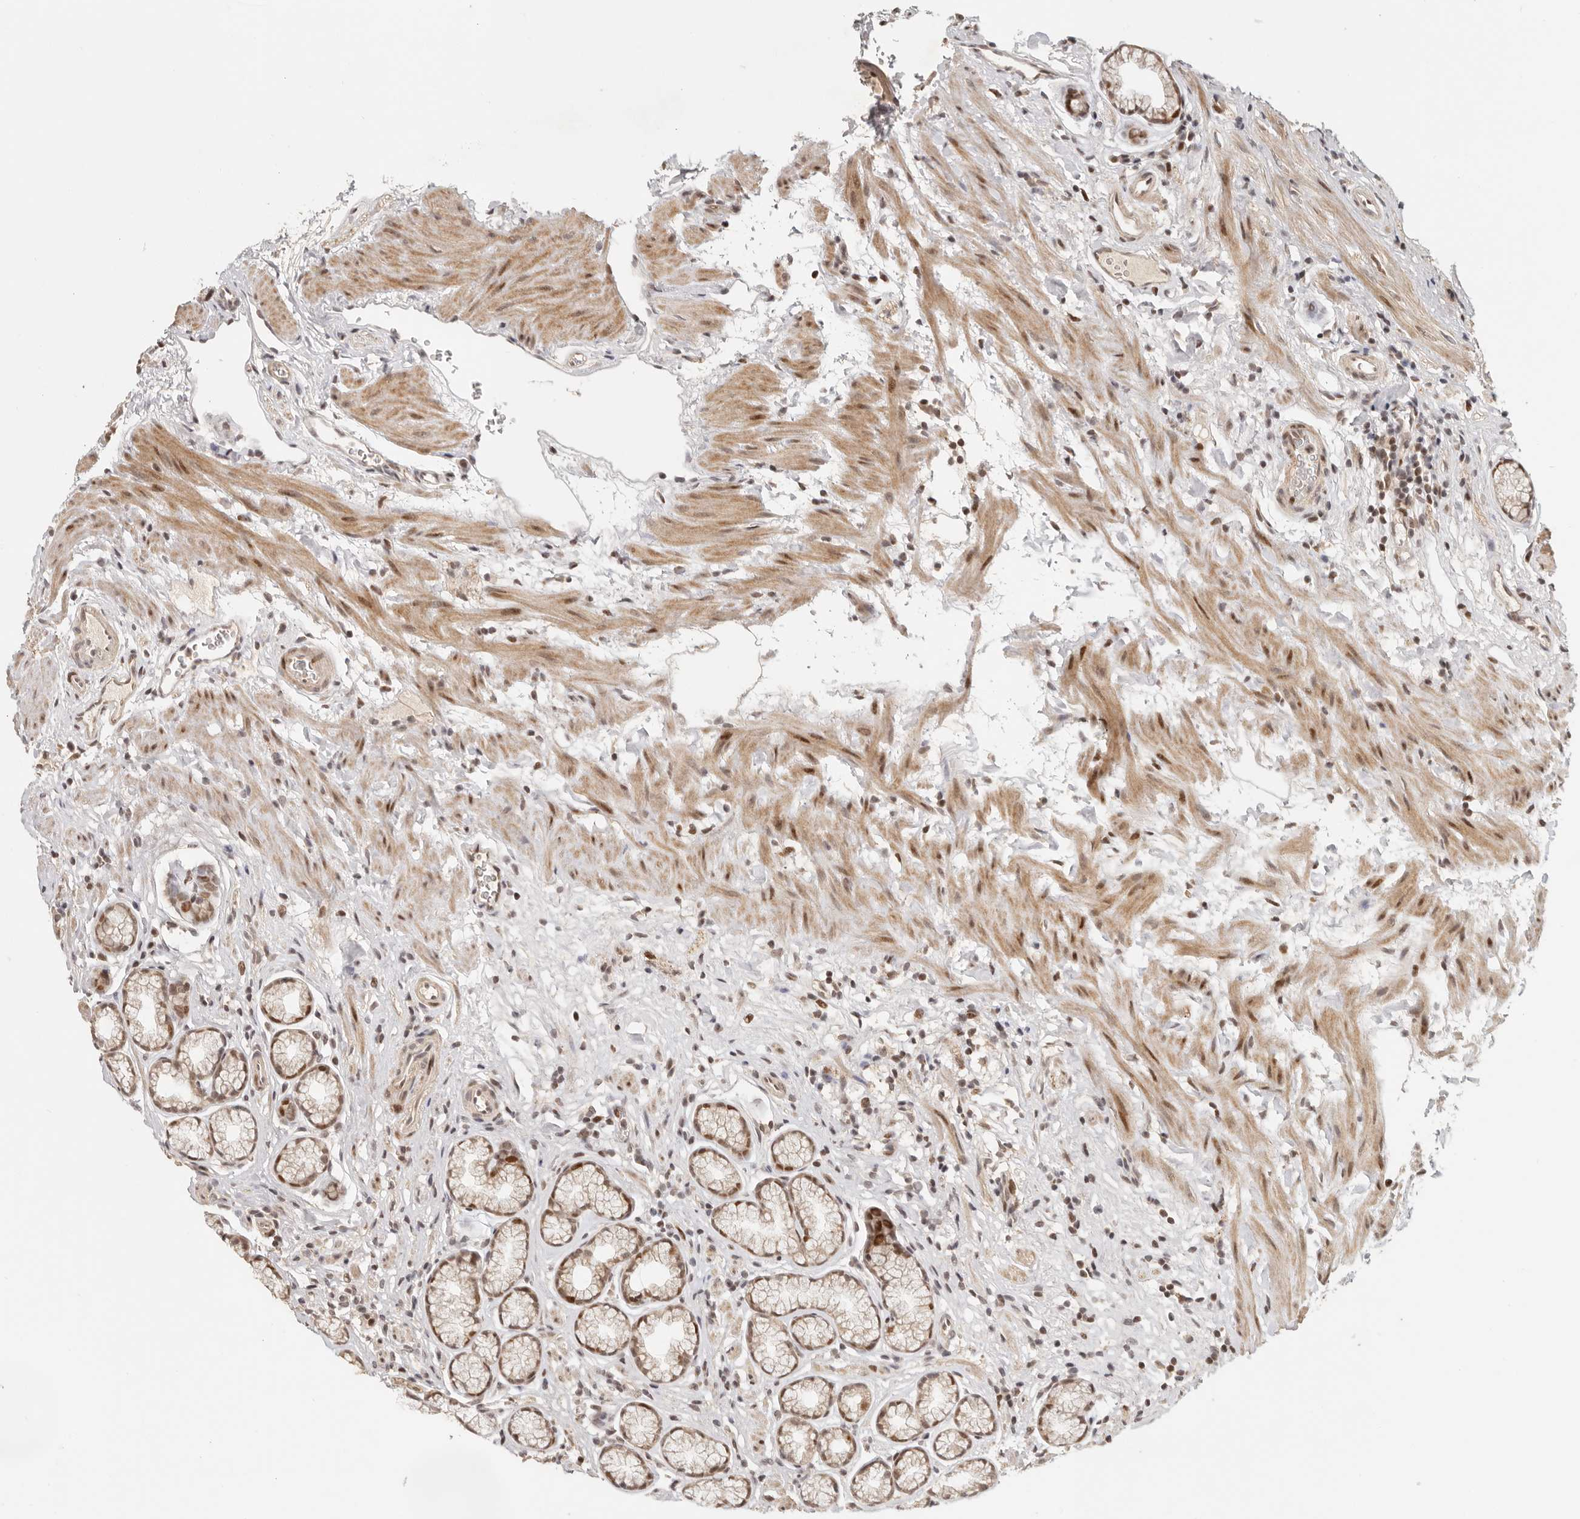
{"staining": {"intensity": "moderate", "quantity": ">75%", "location": "cytoplasmic/membranous,nuclear"}, "tissue": "stomach", "cell_type": "Glandular cells", "image_type": "normal", "snomed": [{"axis": "morphology", "description": "Normal tissue, NOS"}, {"axis": "topography", "description": "Stomach"}], "caption": "Normal stomach reveals moderate cytoplasmic/membranous,nuclear staining in approximately >75% of glandular cells The staining was performed using DAB, with brown indicating positive protein expression. Nuclei are stained blue with hematoxylin..", "gene": "GPBP1L1", "patient": {"sex": "male", "age": 42}}